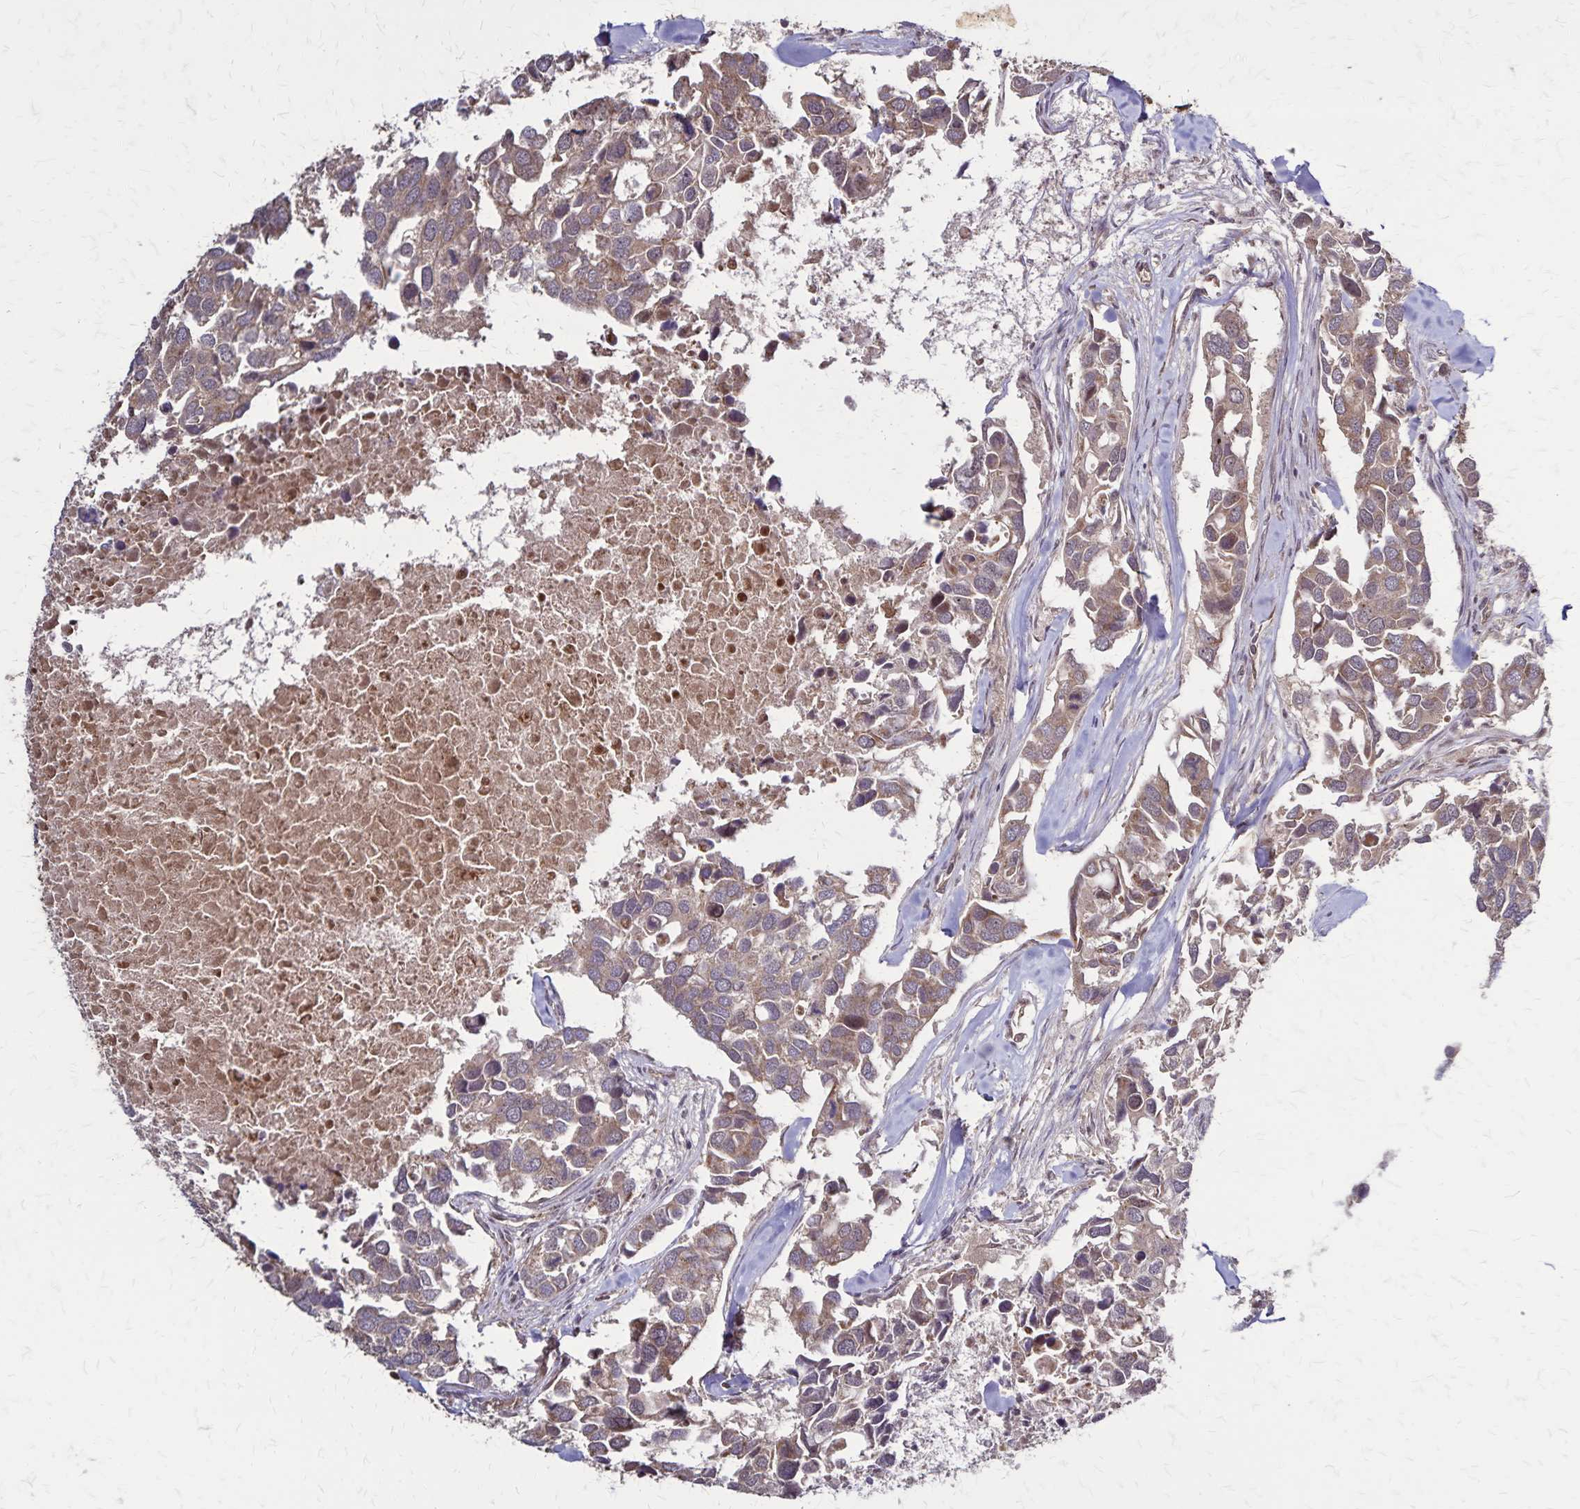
{"staining": {"intensity": "moderate", "quantity": ">75%", "location": "cytoplasmic/membranous"}, "tissue": "breast cancer", "cell_type": "Tumor cells", "image_type": "cancer", "snomed": [{"axis": "morphology", "description": "Duct carcinoma"}, {"axis": "topography", "description": "Breast"}], "caption": "Tumor cells reveal moderate cytoplasmic/membranous positivity in about >75% of cells in invasive ductal carcinoma (breast).", "gene": "NFS1", "patient": {"sex": "female", "age": 83}}